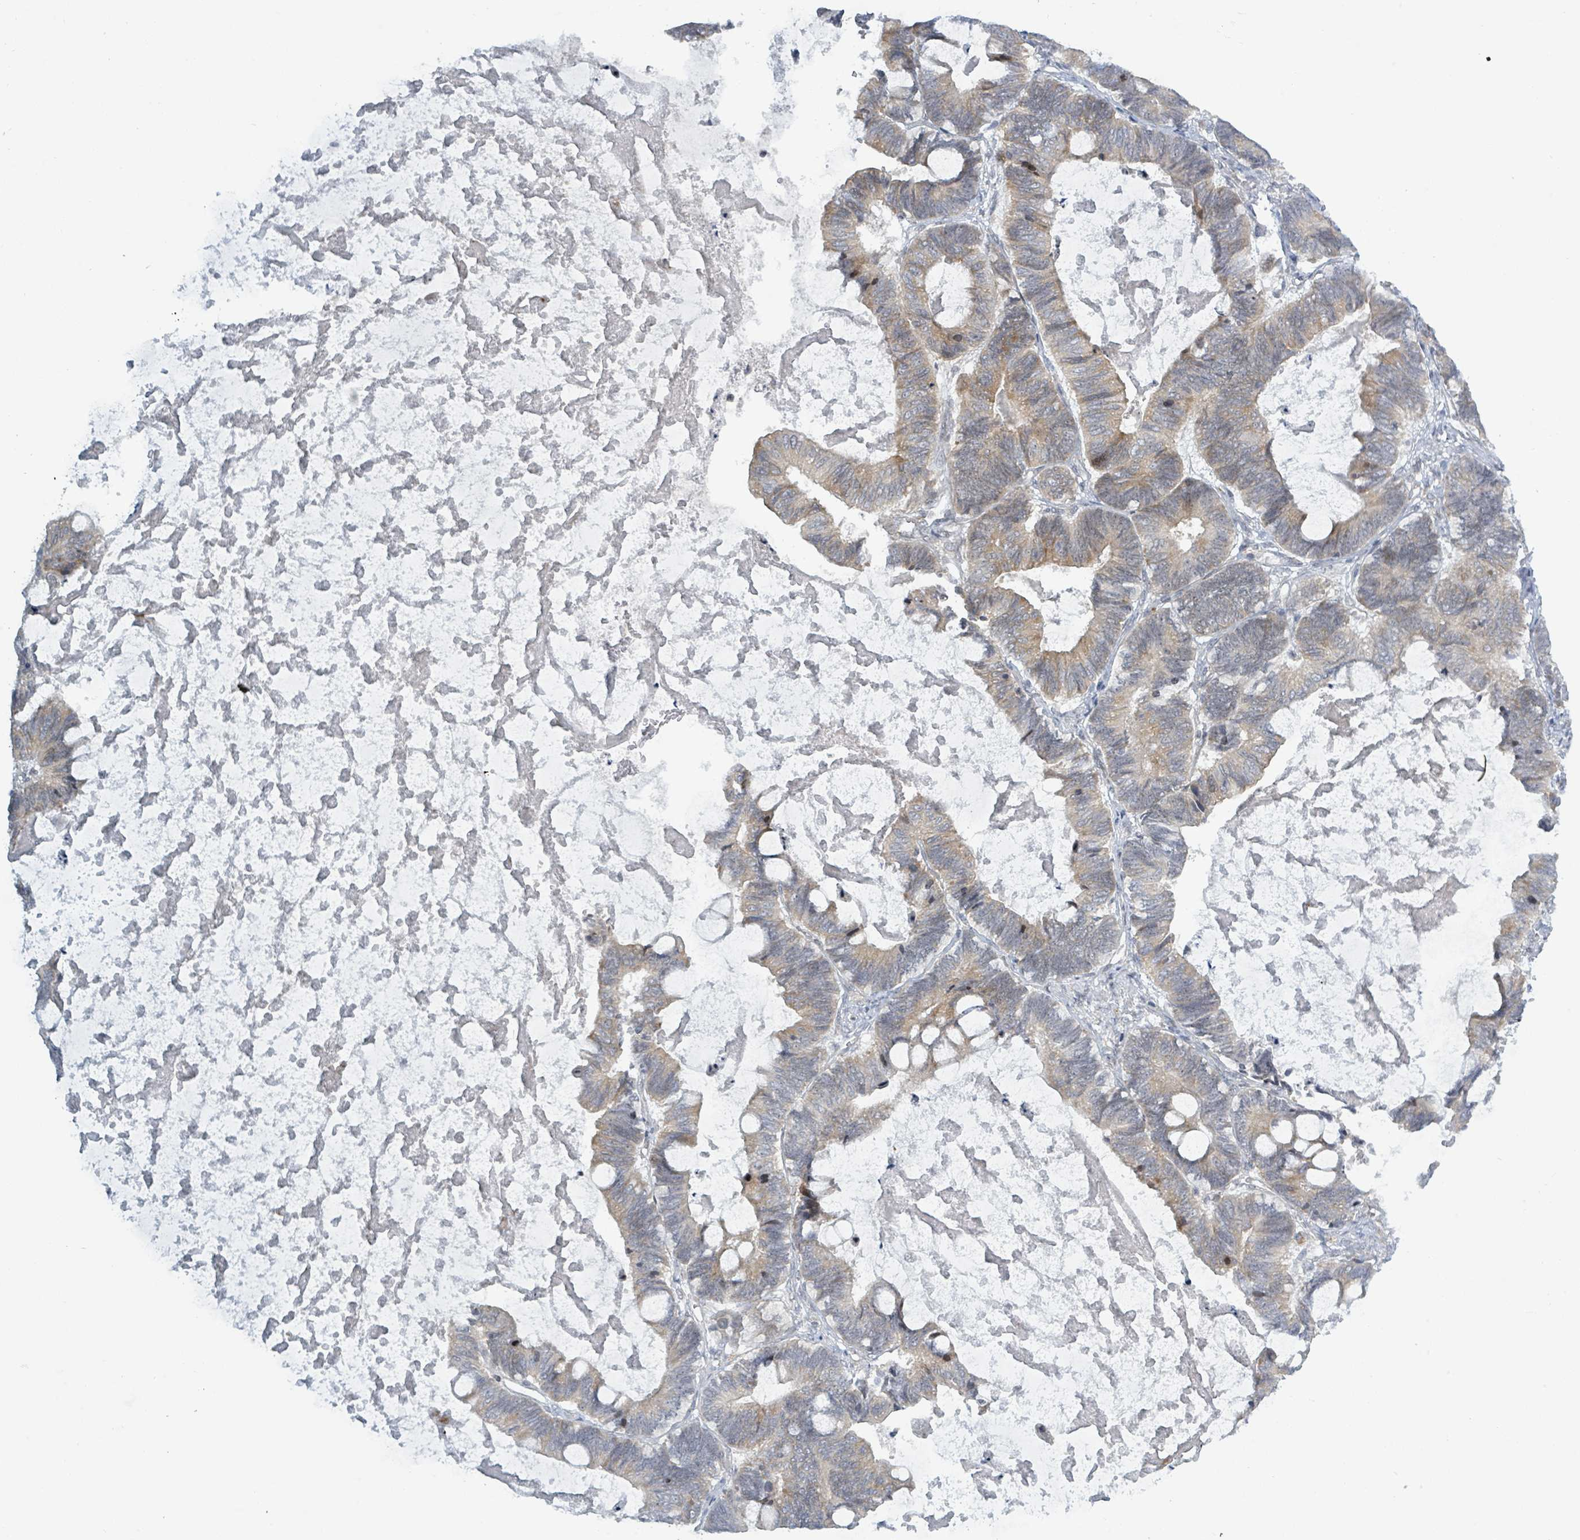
{"staining": {"intensity": "weak", "quantity": "25%-75%", "location": "cytoplasmic/membranous"}, "tissue": "ovarian cancer", "cell_type": "Tumor cells", "image_type": "cancer", "snomed": [{"axis": "morphology", "description": "Cystadenocarcinoma, mucinous, NOS"}, {"axis": "topography", "description": "Ovary"}], "caption": "Protein expression analysis of mucinous cystadenocarcinoma (ovarian) reveals weak cytoplasmic/membranous staining in about 25%-75% of tumor cells.", "gene": "RPL32", "patient": {"sex": "female", "age": 61}}